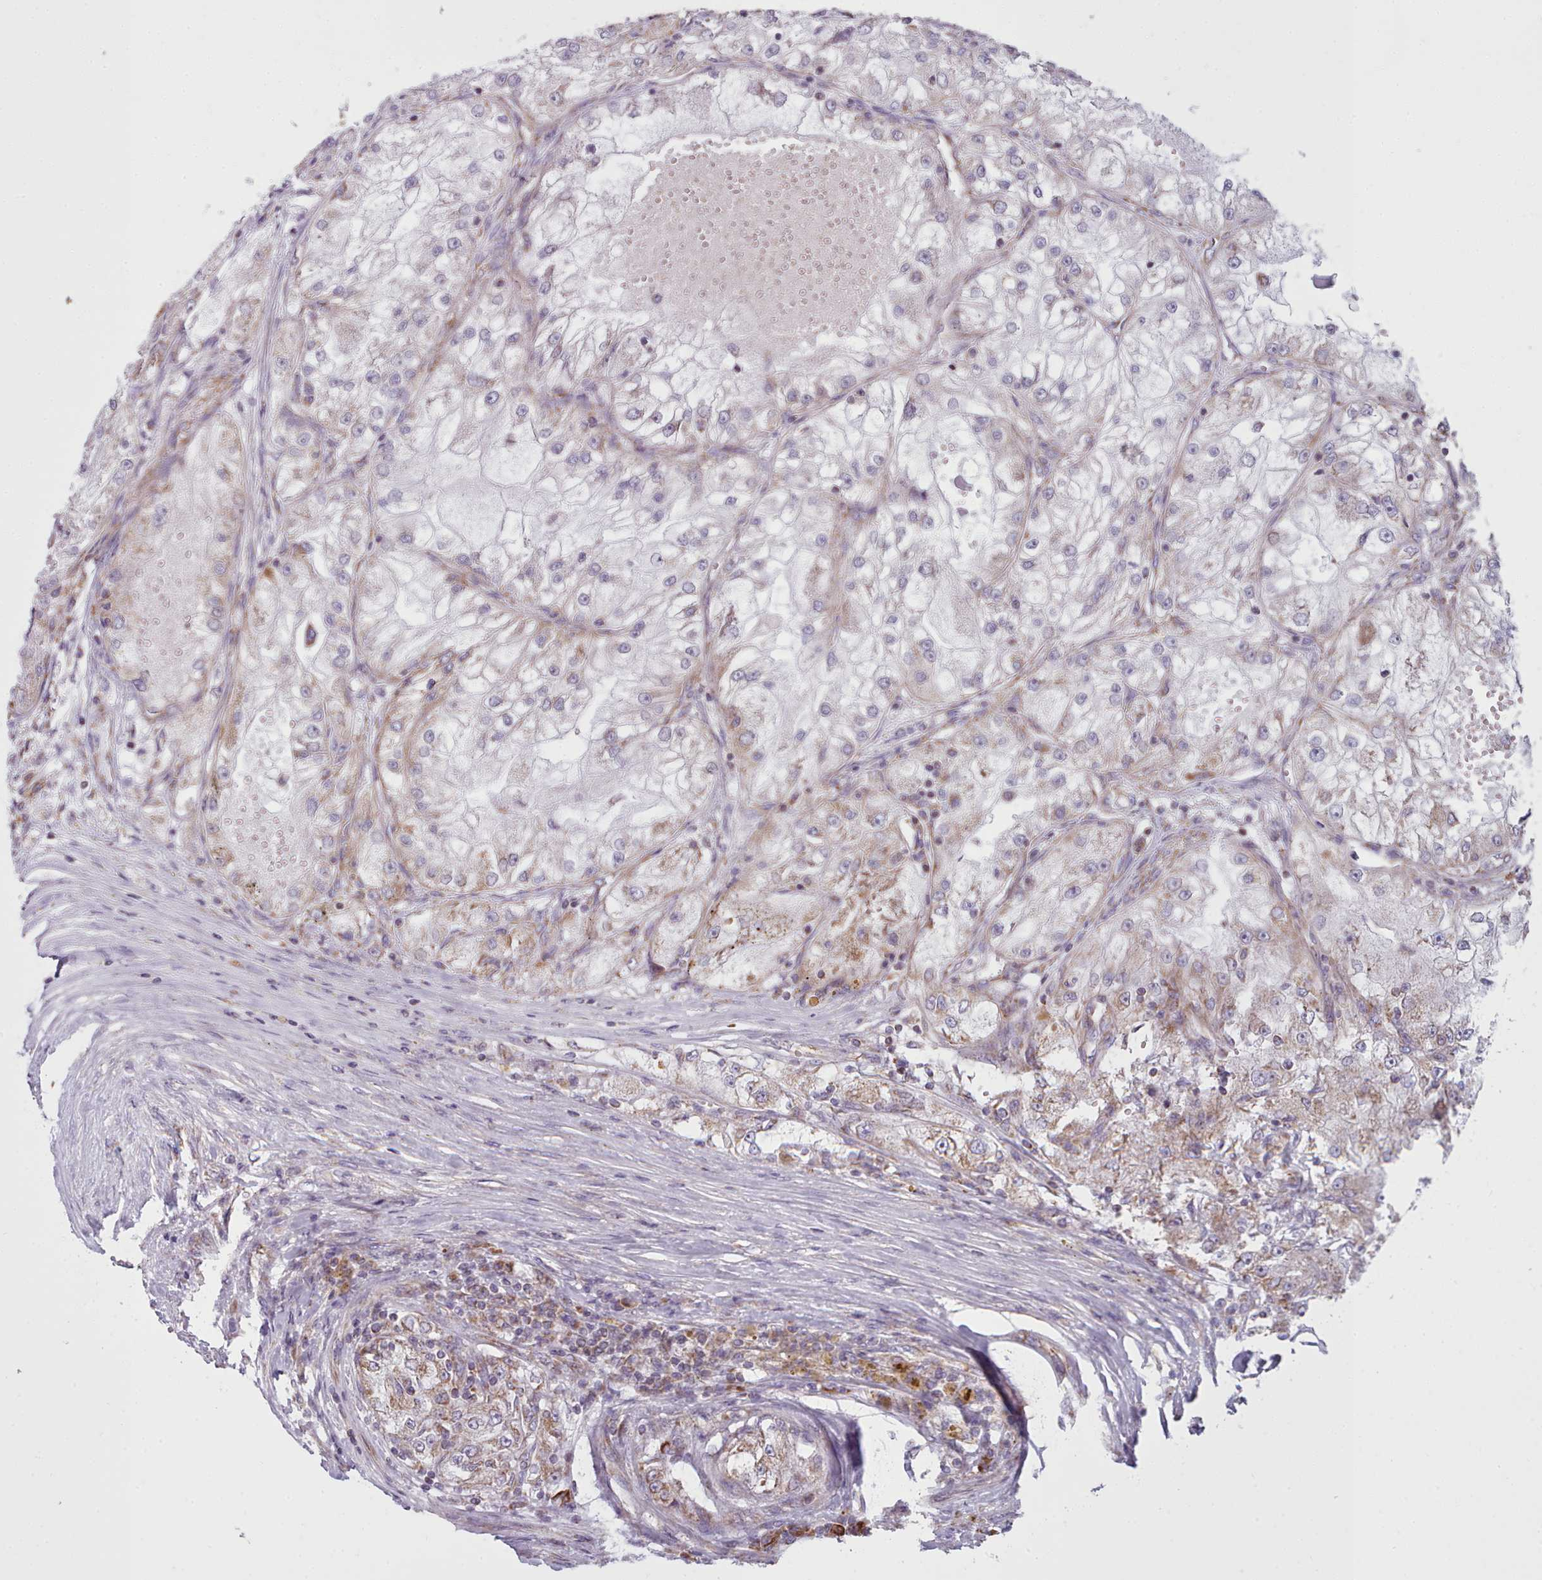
{"staining": {"intensity": "weak", "quantity": "25%-75%", "location": "cytoplasmic/membranous"}, "tissue": "renal cancer", "cell_type": "Tumor cells", "image_type": "cancer", "snomed": [{"axis": "morphology", "description": "Adenocarcinoma, NOS"}, {"axis": "topography", "description": "Kidney"}], "caption": "A brown stain shows weak cytoplasmic/membranous expression of a protein in human renal cancer (adenocarcinoma) tumor cells. (DAB (3,3'-diaminobenzidine) IHC with brightfield microscopy, high magnification).", "gene": "SRP54", "patient": {"sex": "female", "age": 72}}